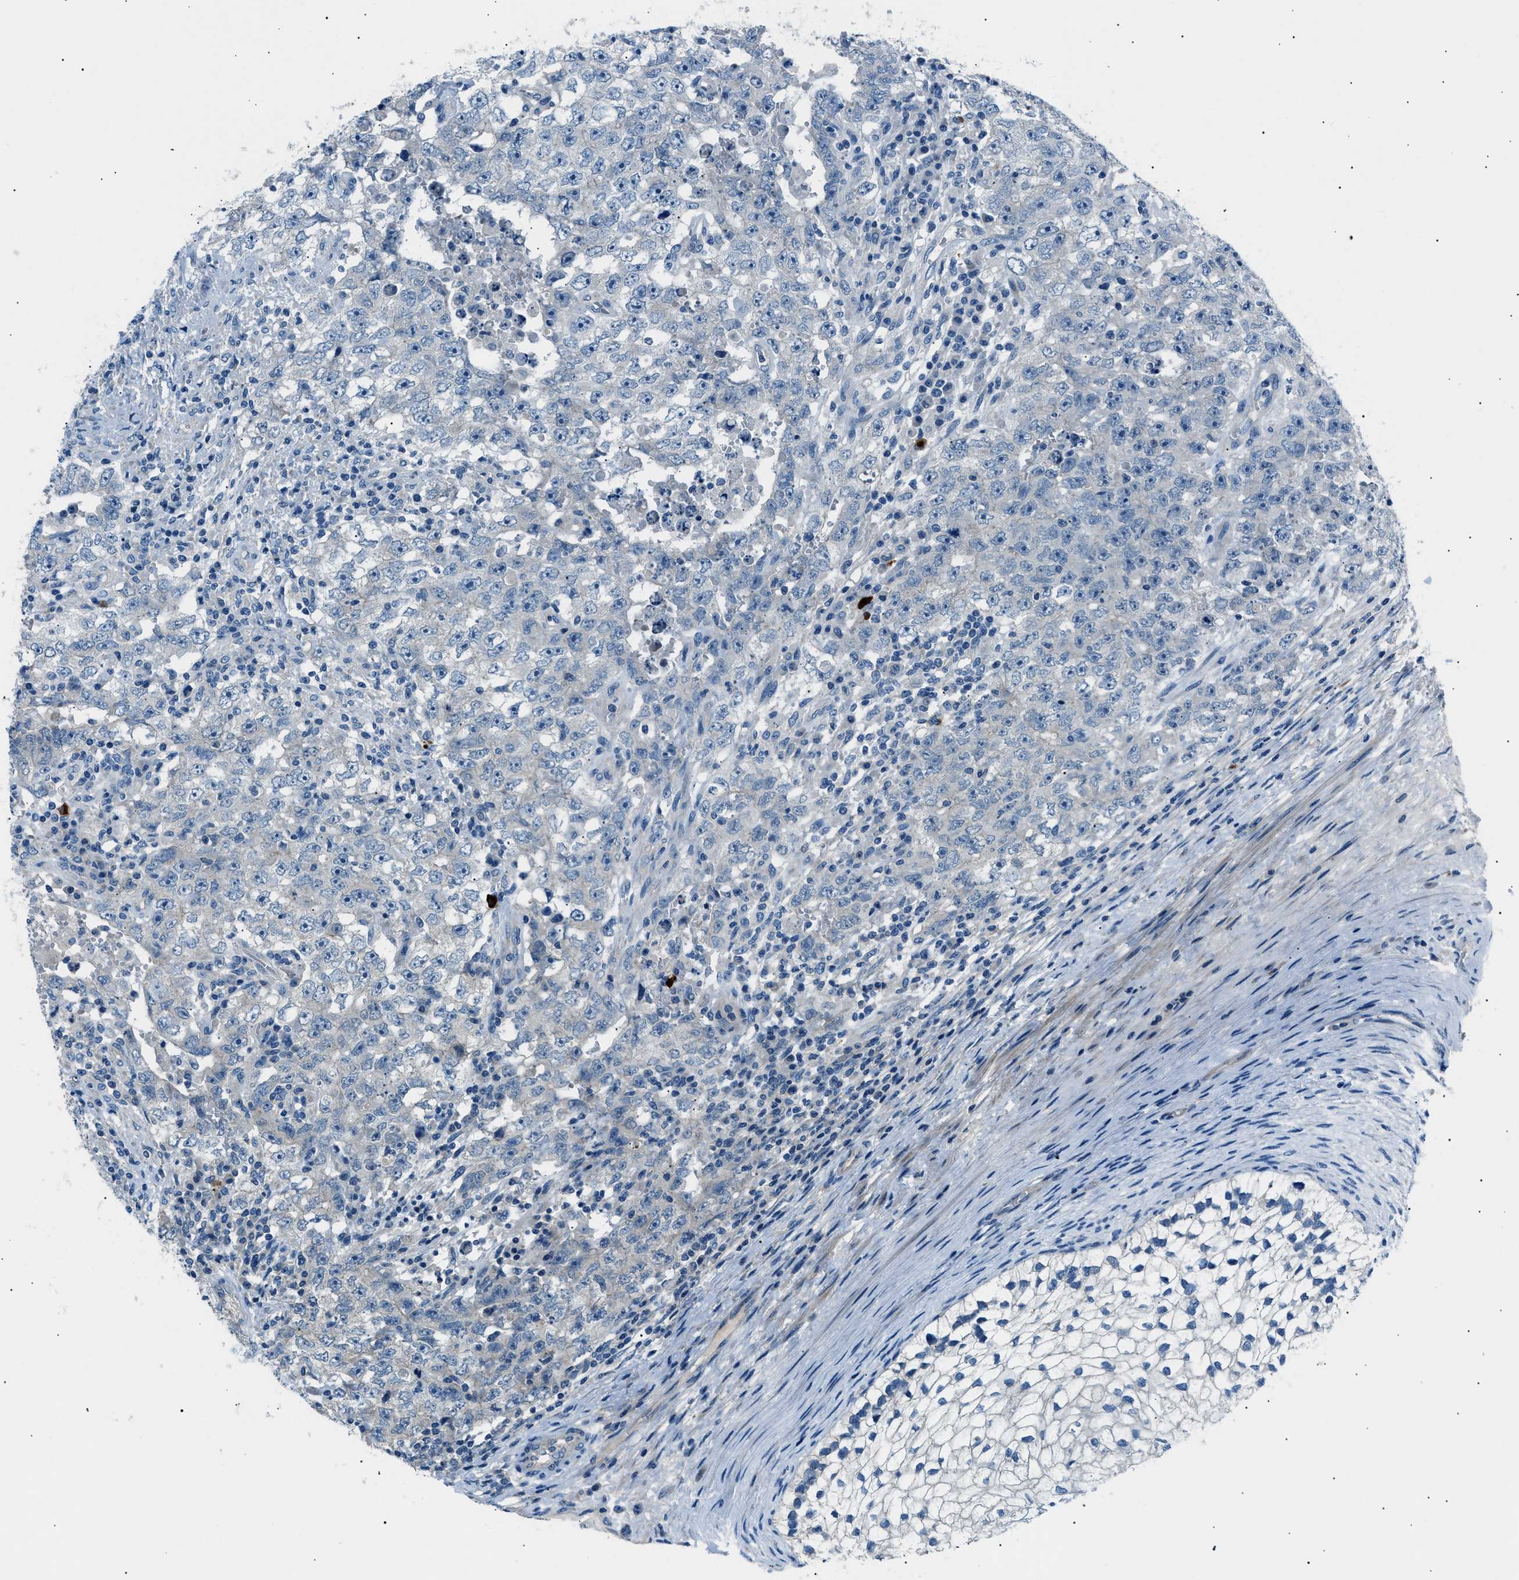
{"staining": {"intensity": "negative", "quantity": "none", "location": "none"}, "tissue": "testis cancer", "cell_type": "Tumor cells", "image_type": "cancer", "snomed": [{"axis": "morphology", "description": "Carcinoma, Embryonal, NOS"}, {"axis": "topography", "description": "Testis"}], "caption": "Tumor cells show no significant protein expression in testis cancer (embryonal carcinoma).", "gene": "LRRC37B", "patient": {"sex": "male", "age": 26}}